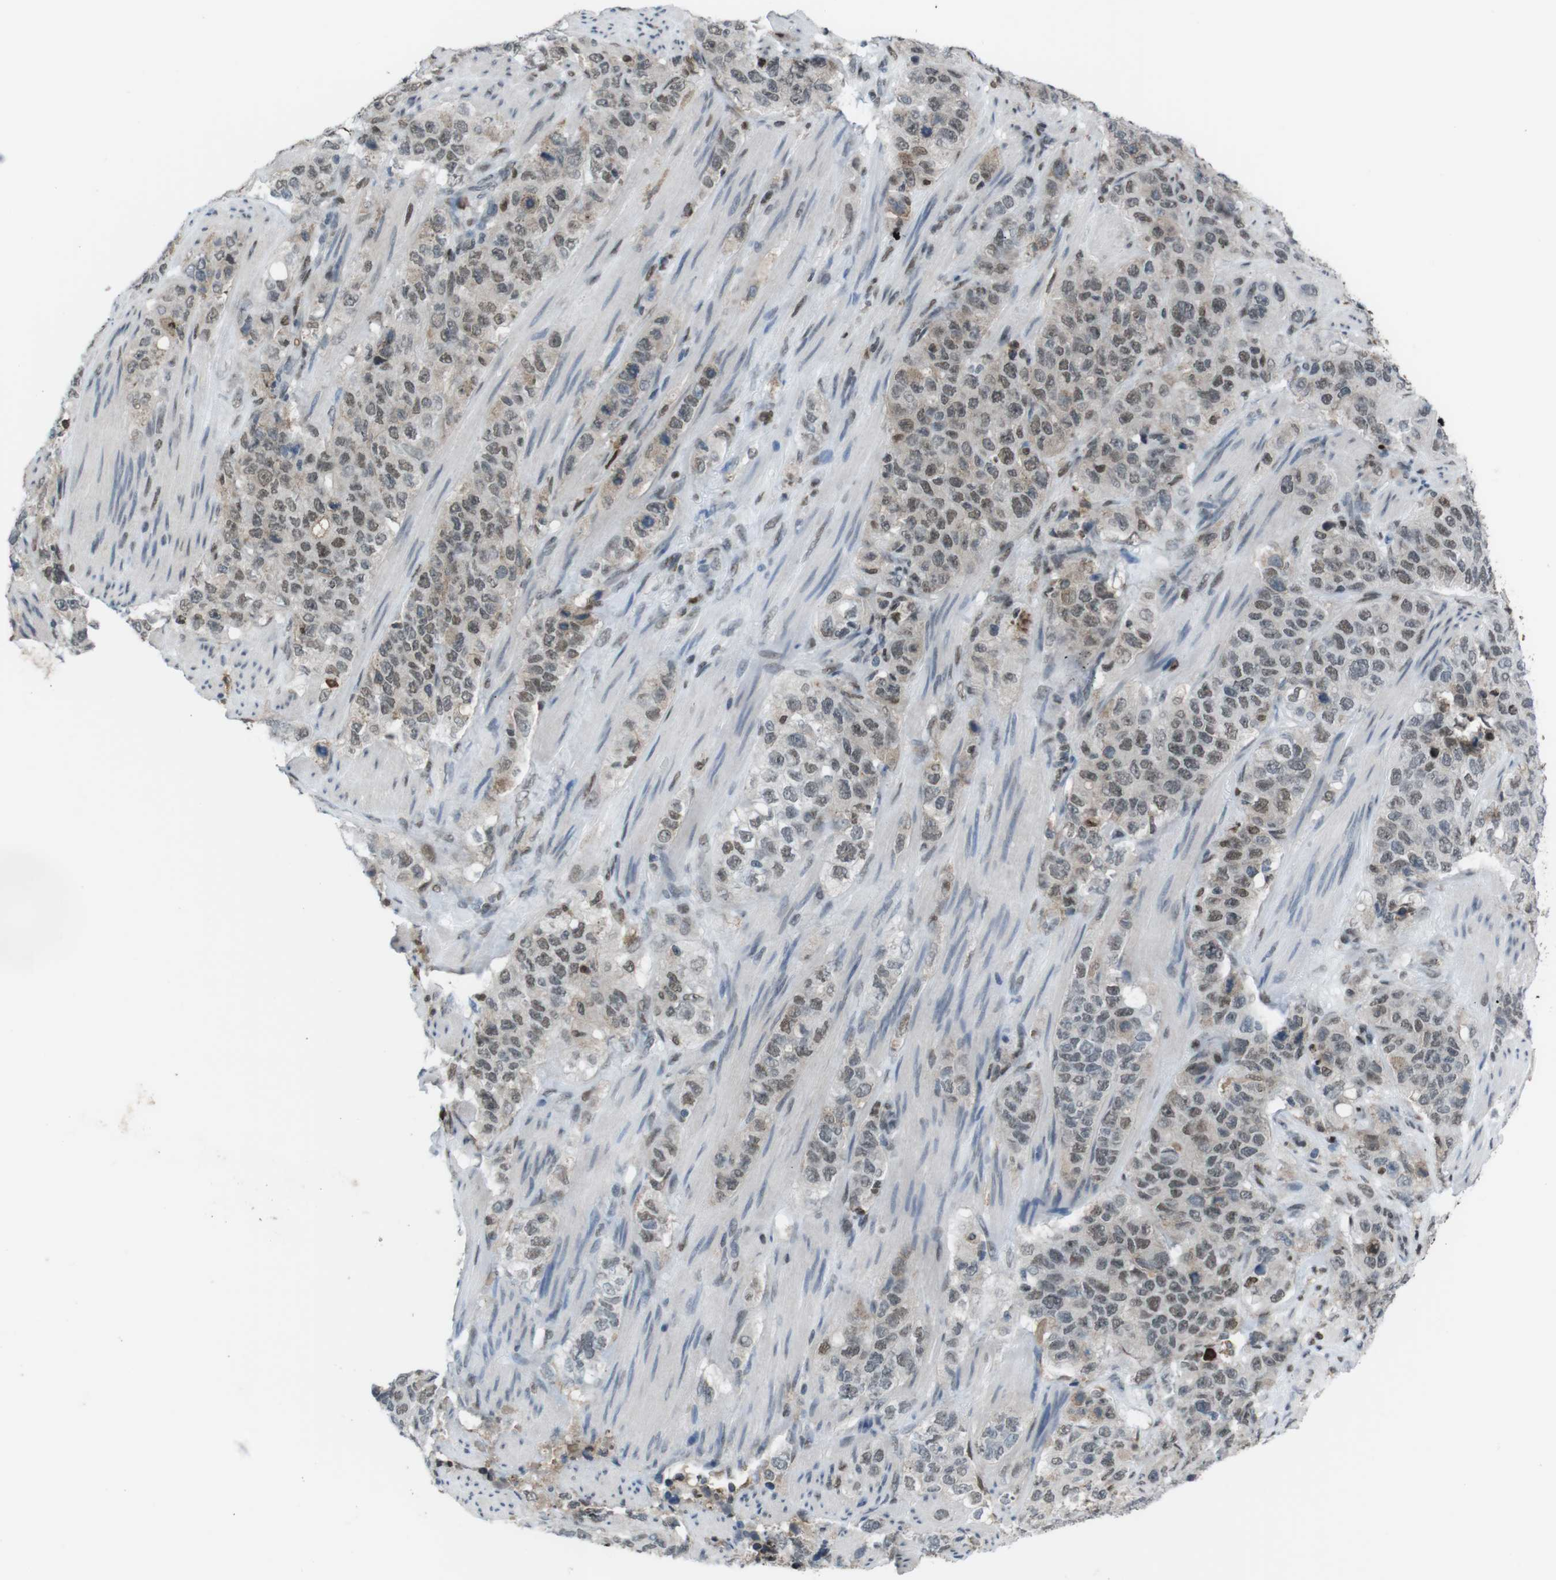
{"staining": {"intensity": "weak", "quantity": "25%-75%", "location": "nuclear"}, "tissue": "stomach cancer", "cell_type": "Tumor cells", "image_type": "cancer", "snomed": [{"axis": "morphology", "description": "Adenocarcinoma, NOS"}, {"axis": "topography", "description": "Stomach"}], "caption": "Immunohistochemical staining of human adenocarcinoma (stomach) displays low levels of weak nuclear protein expression in approximately 25%-75% of tumor cells.", "gene": "SUB1", "patient": {"sex": "male", "age": 48}}